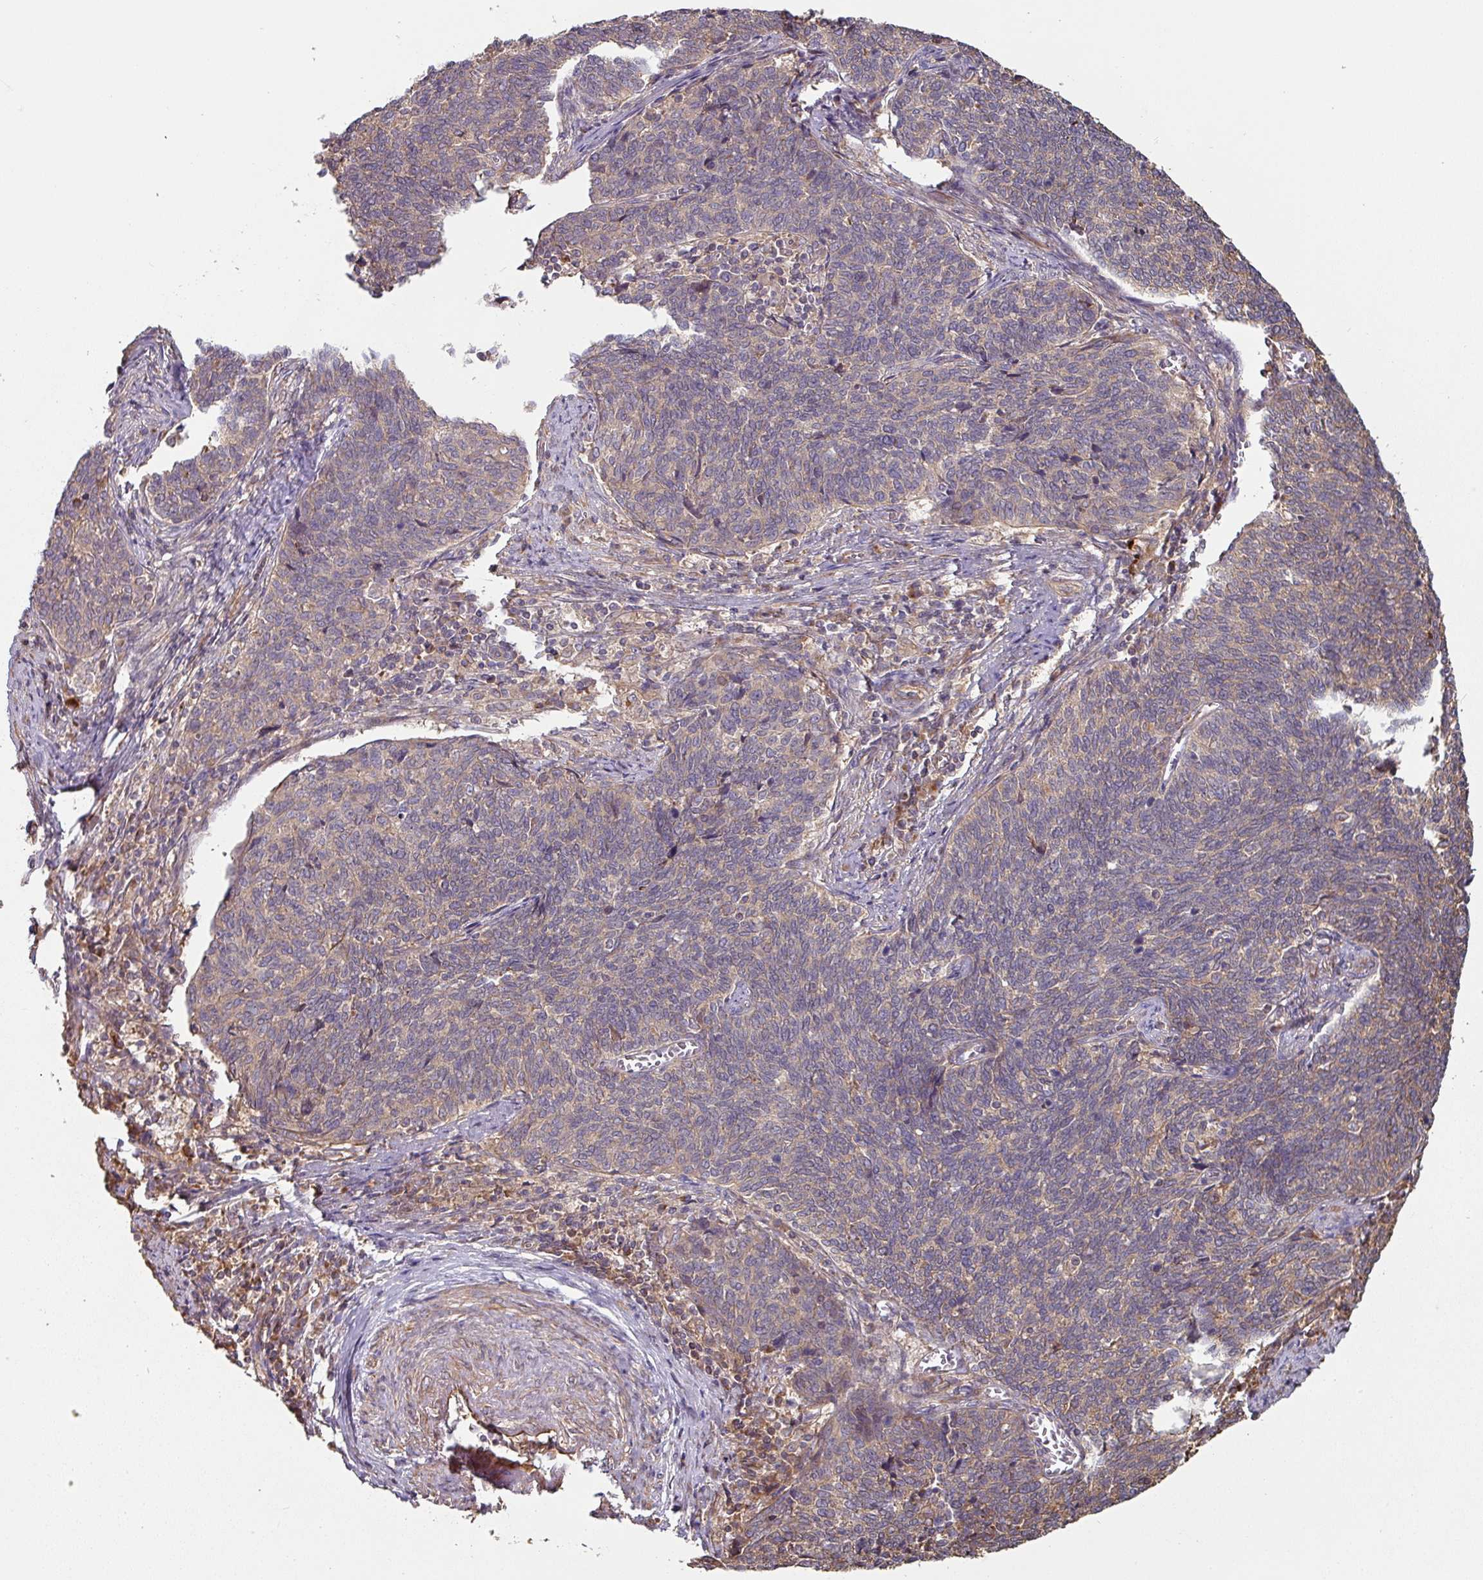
{"staining": {"intensity": "negative", "quantity": "none", "location": "none"}, "tissue": "cervical cancer", "cell_type": "Tumor cells", "image_type": "cancer", "snomed": [{"axis": "morphology", "description": "Squamous cell carcinoma, NOS"}, {"axis": "topography", "description": "Cervix"}], "caption": "The immunohistochemistry micrograph has no significant staining in tumor cells of cervical cancer tissue.", "gene": "SIK1", "patient": {"sex": "female", "age": 39}}